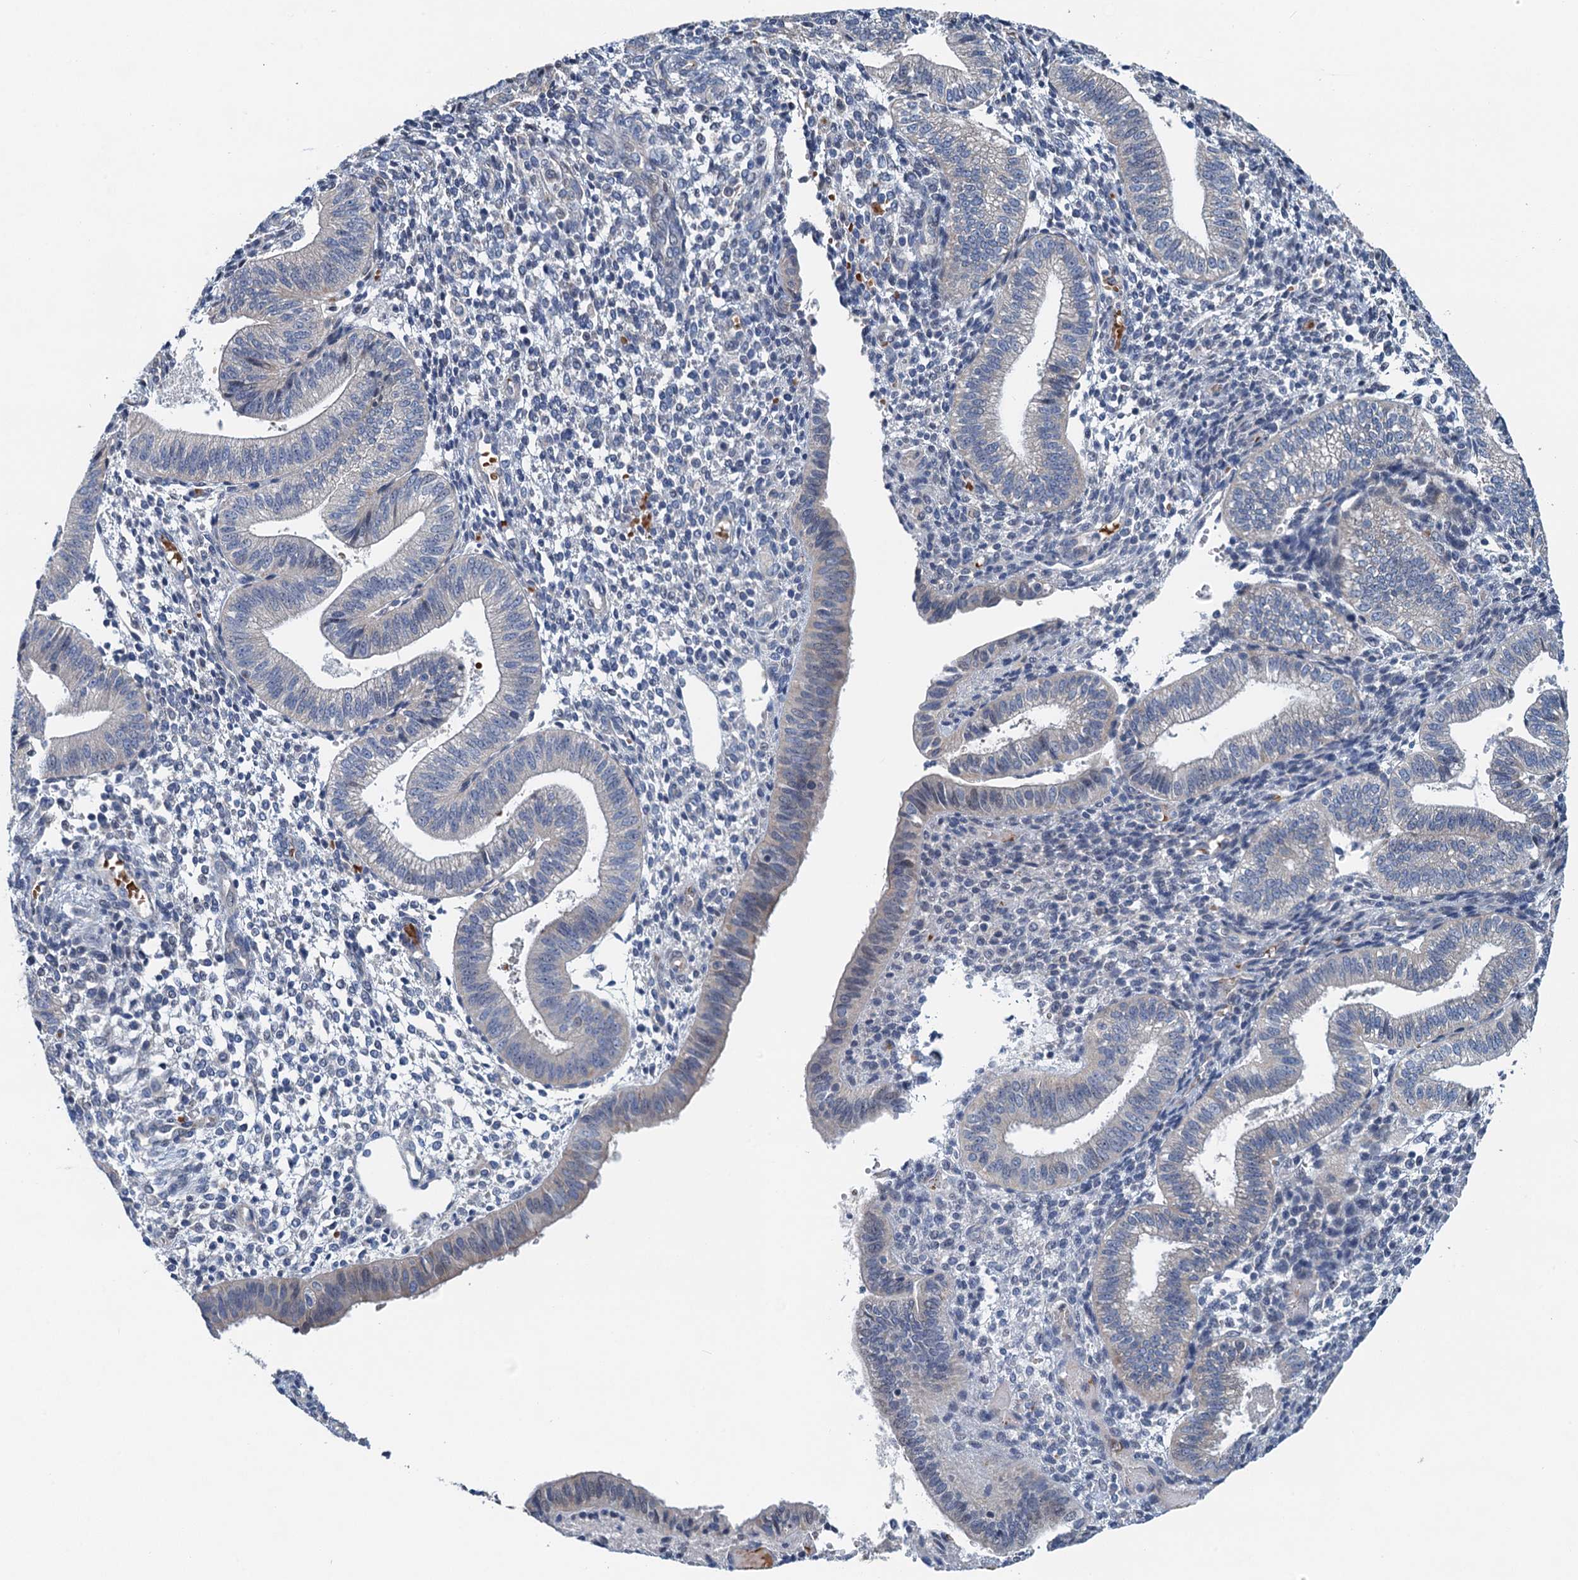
{"staining": {"intensity": "negative", "quantity": "none", "location": "none"}, "tissue": "endometrium", "cell_type": "Cells in endometrial stroma", "image_type": "normal", "snomed": [{"axis": "morphology", "description": "Normal tissue, NOS"}, {"axis": "topography", "description": "Endometrium"}], "caption": "This is a micrograph of IHC staining of benign endometrium, which shows no staining in cells in endometrial stroma.", "gene": "NBEA", "patient": {"sex": "female", "age": 34}}